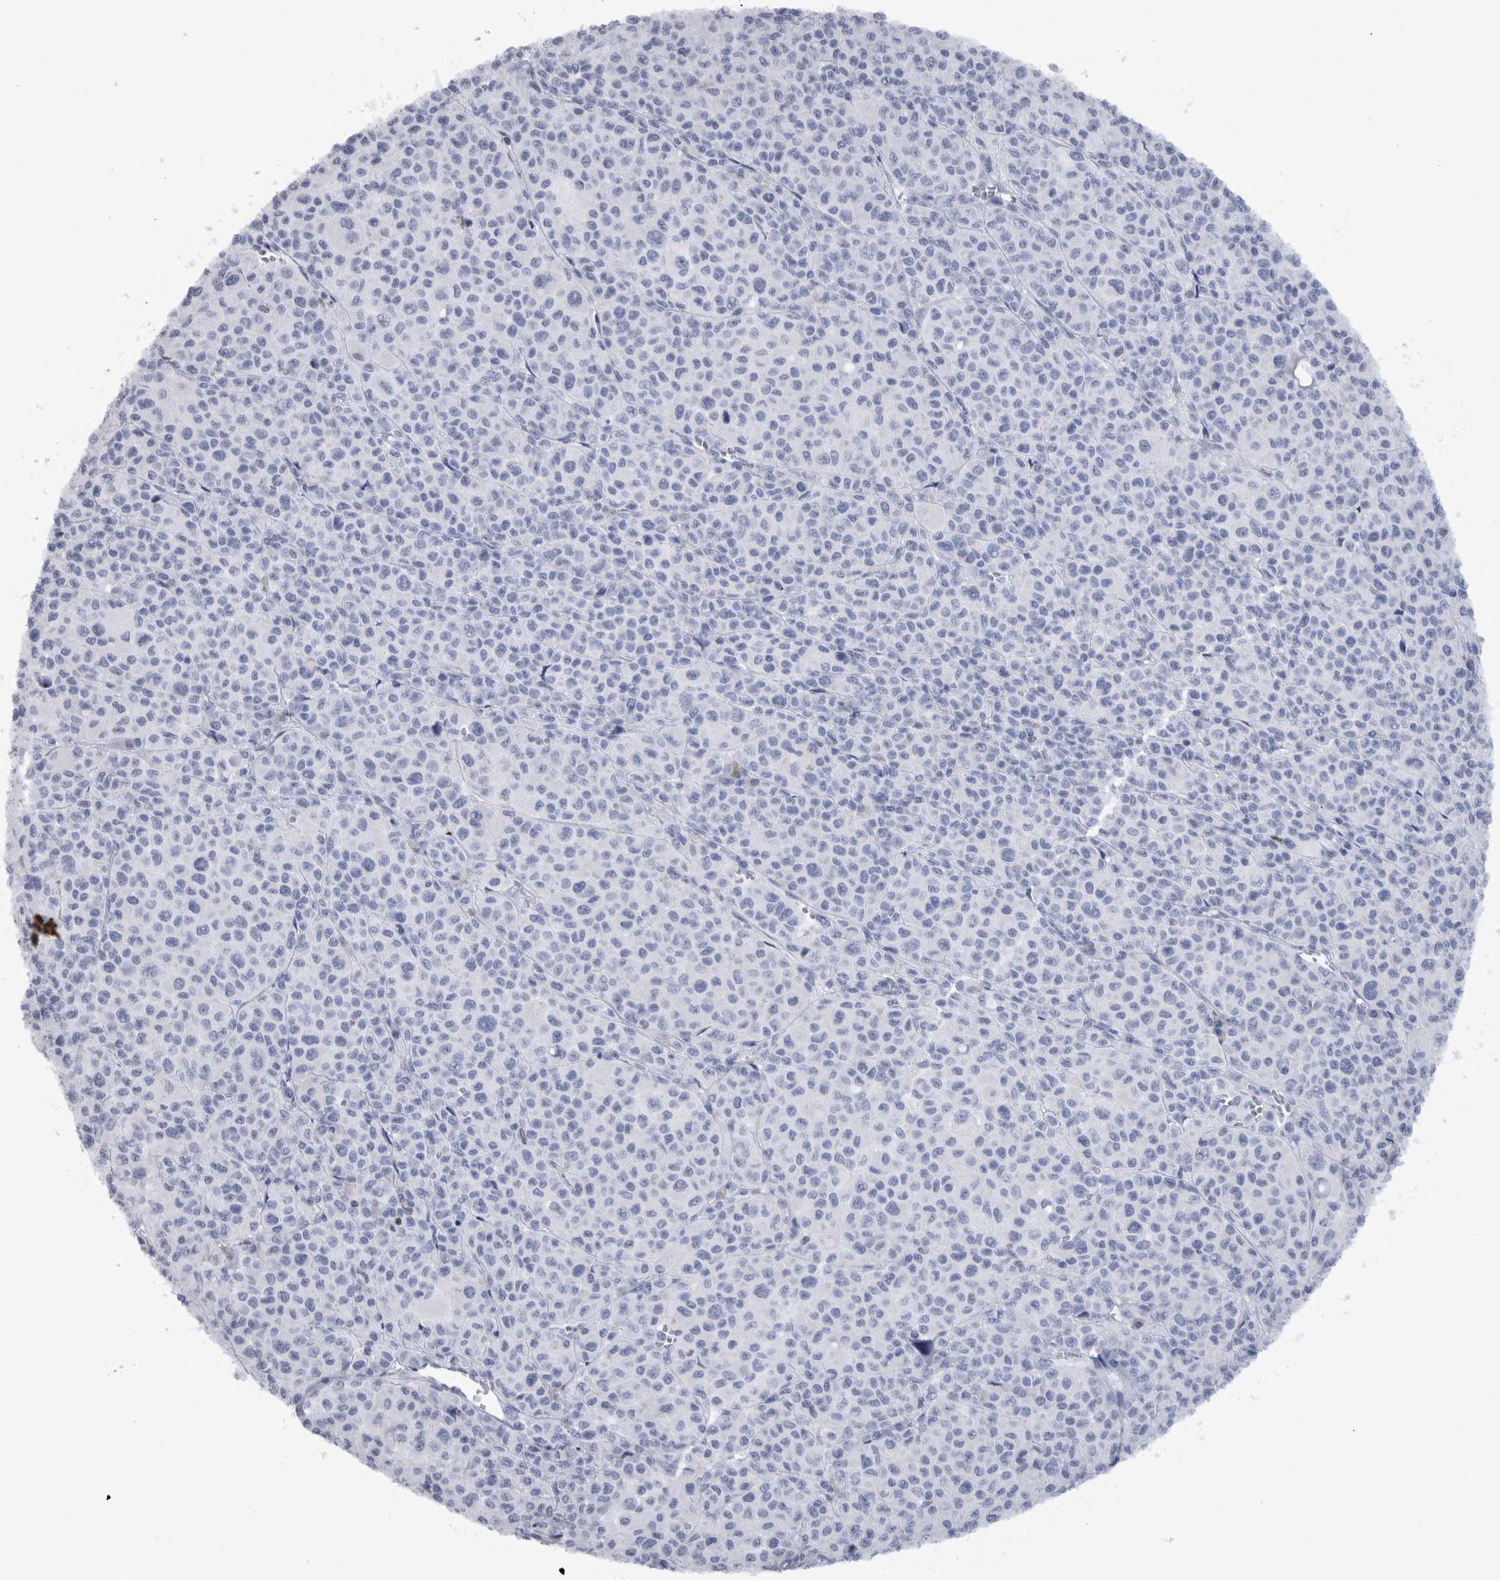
{"staining": {"intensity": "negative", "quantity": "none", "location": "none"}, "tissue": "melanoma", "cell_type": "Tumor cells", "image_type": "cancer", "snomed": [{"axis": "morphology", "description": "Malignant melanoma, Metastatic site"}, {"axis": "topography", "description": "Skin"}], "caption": "Immunohistochemistry (IHC) of human malignant melanoma (metastatic site) displays no positivity in tumor cells. (Stains: DAB (3,3'-diaminobenzidine) immunohistochemistry (IHC) with hematoxylin counter stain, Microscopy: brightfield microscopy at high magnification).", "gene": "PAX5", "patient": {"sex": "female", "age": 74}}